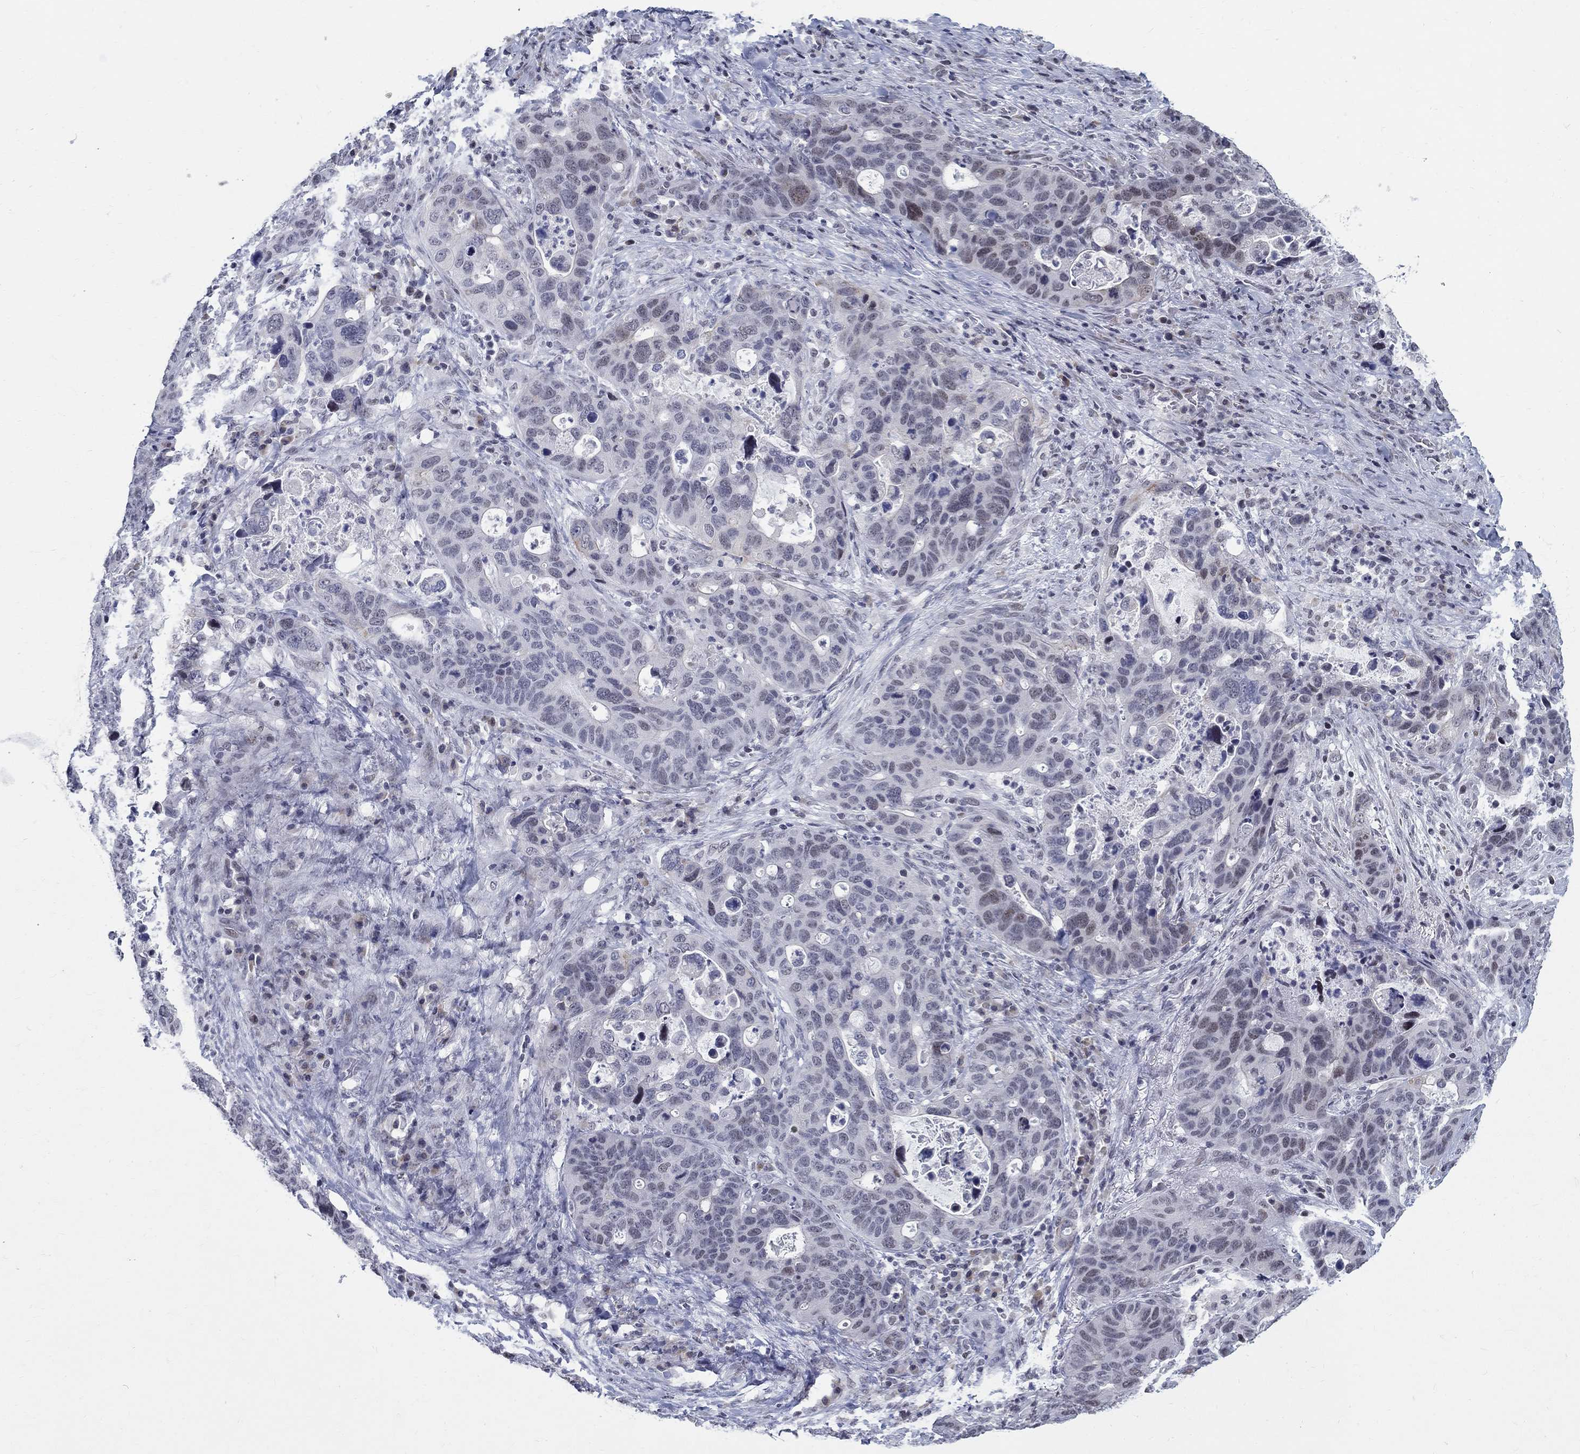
{"staining": {"intensity": "weak", "quantity": "<25%", "location": "nuclear"}, "tissue": "stomach cancer", "cell_type": "Tumor cells", "image_type": "cancer", "snomed": [{"axis": "morphology", "description": "Adenocarcinoma, NOS"}, {"axis": "topography", "description": "Stomach"}], "caption": "DAB immunohistochemical staining of human adenocarcinoma (stomach) exhibits no significant positivity in tumor cells.", "gene": "BHLHE22", "patient": {"sex": "male", "age": 54}}